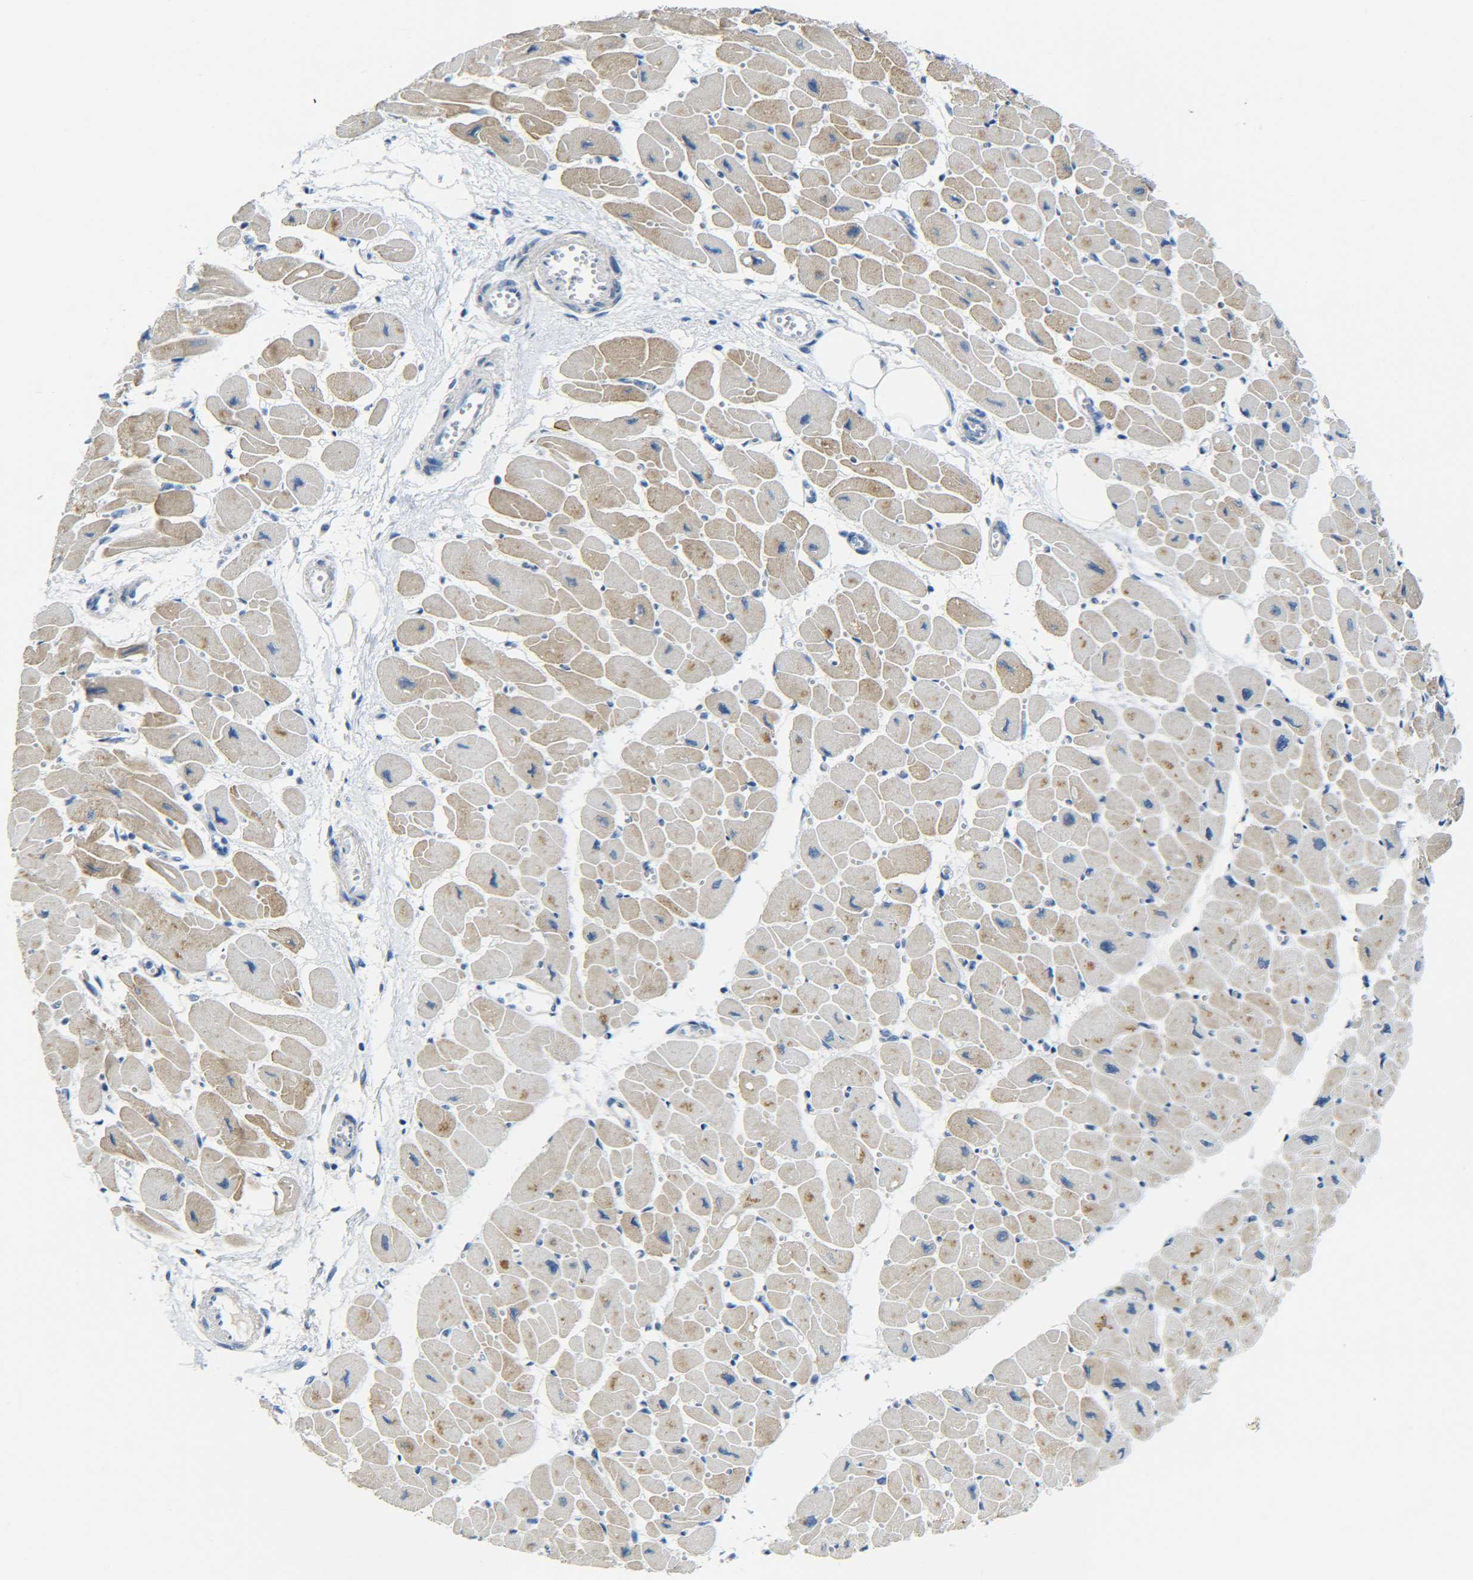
{"staining": {"intensity": "weak", "quantity": "25%-75%", "location": "cytoplasmic/membranous"}, "tissue": "heart muscle", "cell_type": "Cardiomyocytes", "image_type": "normal", "snomed": [{"axis": "morphology", "description": "Normal tissue, NOS"}, {"axis": "topography", "description": "Heart"}], "caption": "Protein staining of unremarkable heart muscle reveals weak cytoplasmic/membranous expression in about 25%-75% of cardiomyocytes.", "gene": "C15orf48", "patient": {"sex": "female", "age": 54}}